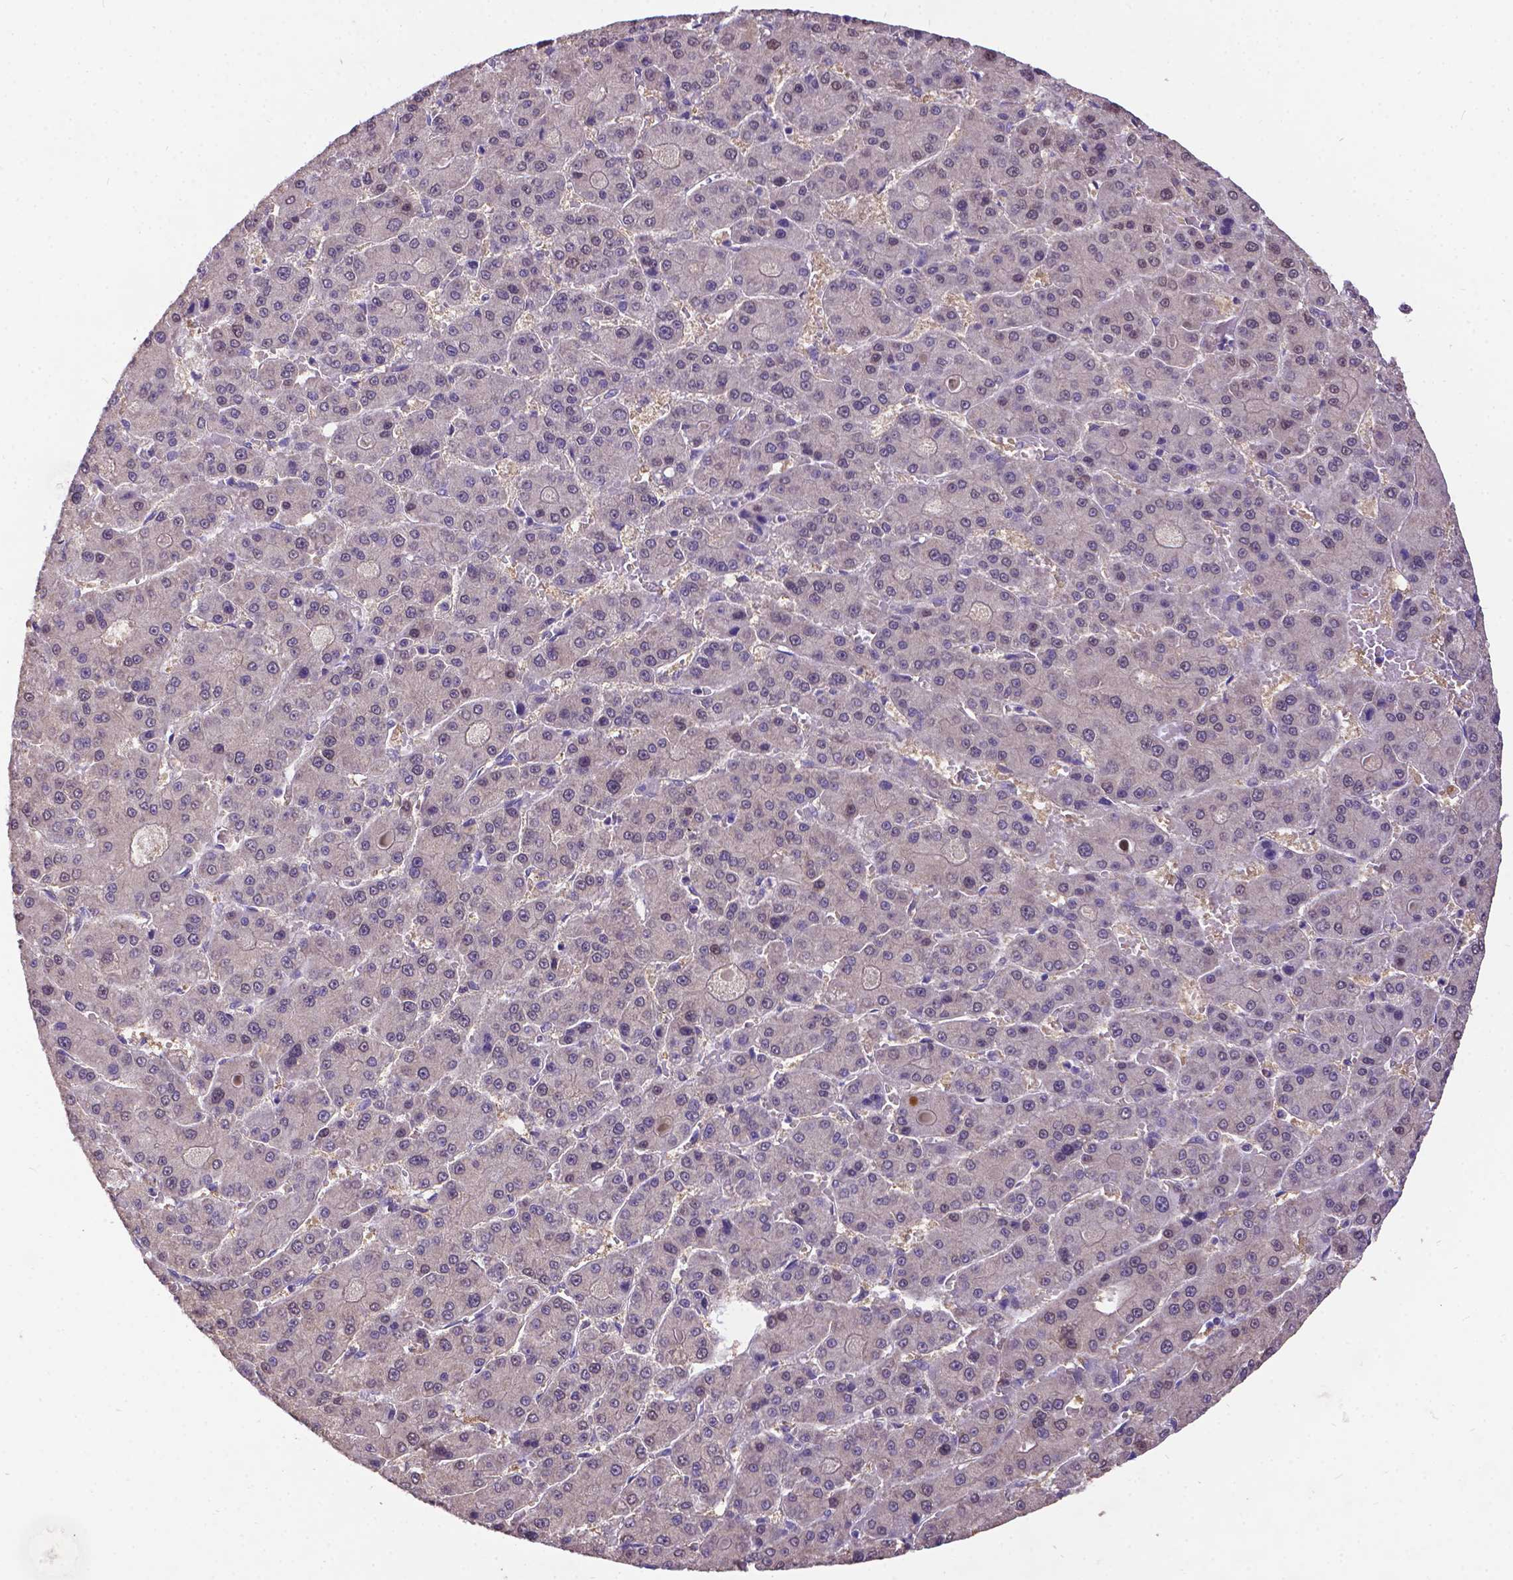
{"staining": {"intensity": "negative", "quantity": "none", "location": "none"}, "tissue": "liver cancer", "cell_type": "Tumor cells", "image_type": "cancer", "snomed": [{"axis": "morphology", "description": "Carcinoma, Hepatocellular, NOS"}, {"axis": "topography", "description": "Liver"}], "caption": "An immunohistochemistry micrograph of hepatocellular carcinoma (liver) is shown. There is no staining in tumor cells of hepatocellular carcinoma (liver).", "gene": "DENND6A", "patient": {"sex": "male", "age": 70}}